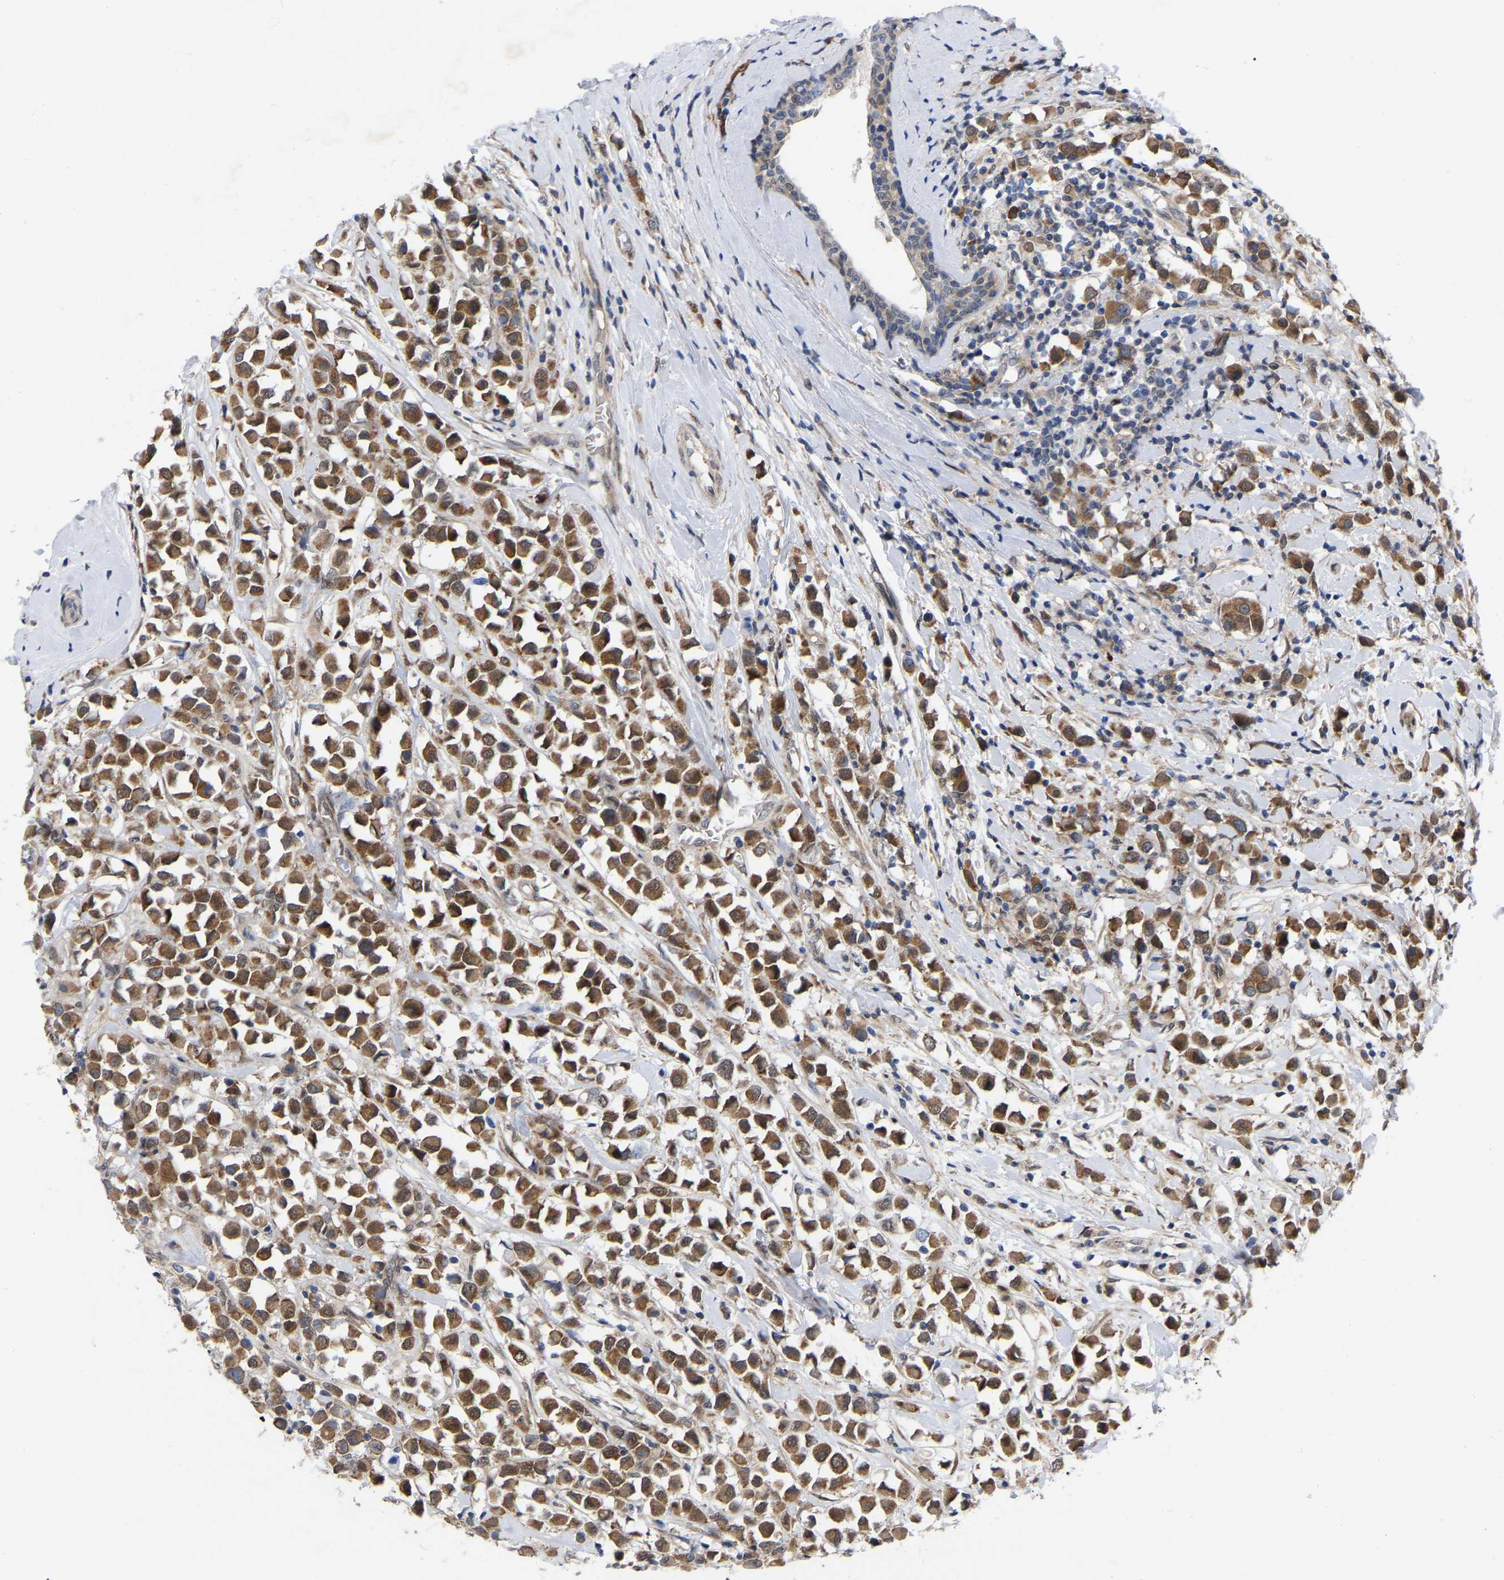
{"staining": {"intensity": "moderate", "quantity": ">75%", "location": "cytoplasmic/membranous"}, "tissue": "breast cancer", "cell_type": "Tumor cells", "image_type": "cancer", "snomed": [{"axis": "morphology", "description": "Duct carcinoma"}, {"axis": "topography", "description": "Breast"}], "caption": "Invasive ductal carcinoma (breast) was stained to show a protein in brown. There is medium levels of moderate cytoplasmic/membranous positivity in approximately >75% of tumor cells. (Stains: DAB (3,3'-diaminobenzidine) in brown, nuclei in blue, Microscopy: brightfield microscopy at high magnification).", "gene": "UBE4B", "patient": {"sex": "female", "age": 61}}